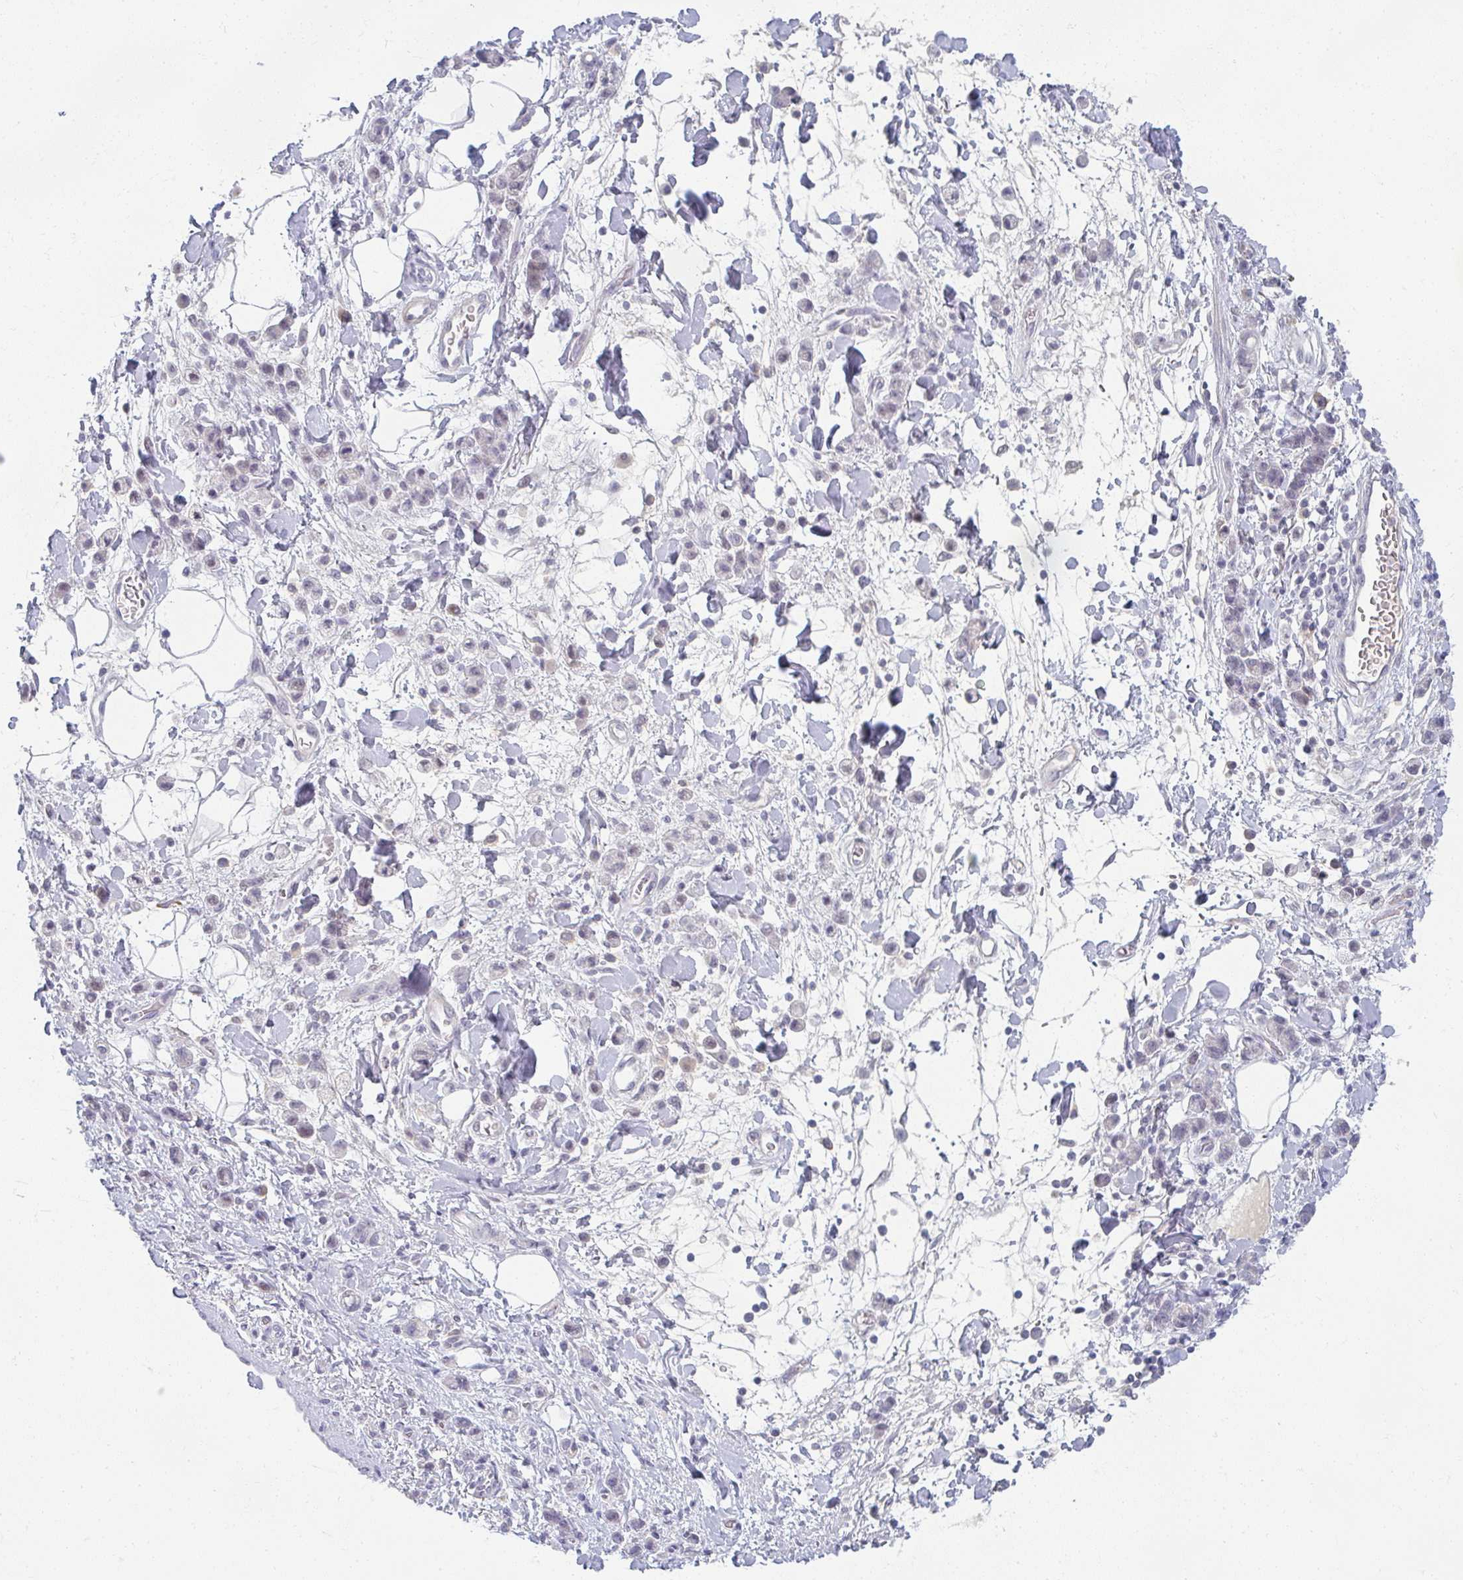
{"staining": {"intensity": "negative", "quantity": "none", "location": "none"}, "tissue": "stomach cancer", "cell_type": "Tumor cells", "image_type": "cancer", "snomed": [{"axis": "morphology", "description": "Adenocarcinoma, NOS"}, {"axis": "topography", "description": "Stomach"}], "caption": "DAB immunohistochemical staining of human adenocarcinoma (stomach) exhibits no significant positivity in tumor cells. The staining is performed using DAB (3,3'-diaminobenzidine) brown chromogen with nuclei counter-stained in using hematoxylin.", "gene": "PPFIA4", "patient": {"sex": "male", "age": 77}}